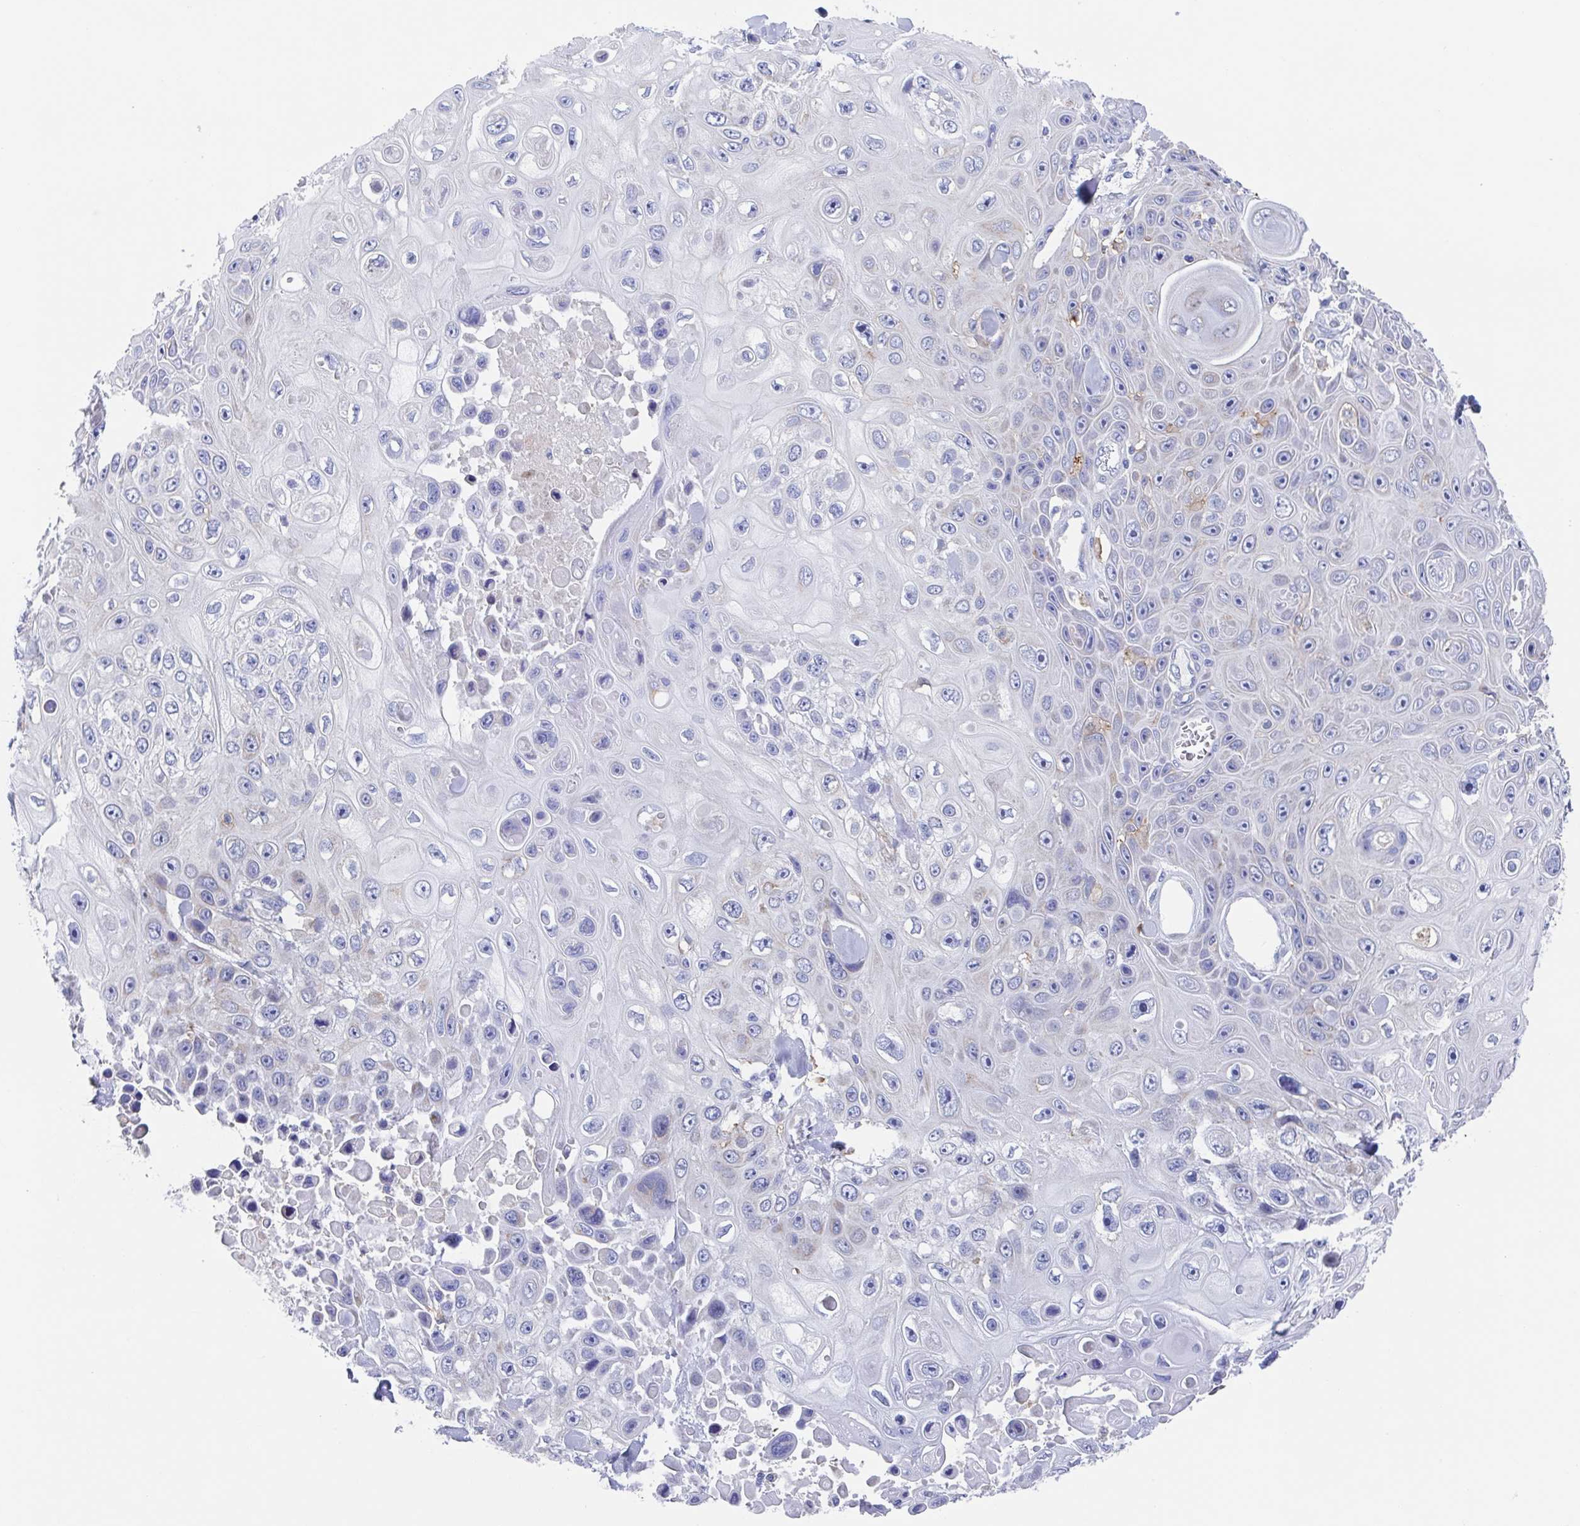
{"staining": {"intensity": "negative", "quantity": "none", "location": "none"}, "tissue": "skin cancer", "cell_type": "Tumor cells", "image_type": "cancer", "snomed": [{"axis": "morphology", "description": "Squamous cell carcinoma, NOS"}, {"axis": "topography", "description": "Skin"}], "caption": "This is an immunohistochemistry (IHC) image of squamous cell carcinoma (skin). There is no staining in tumor cells.", "gene": "FCGR3A", "patient": {"sex": "male", "age": 82}}